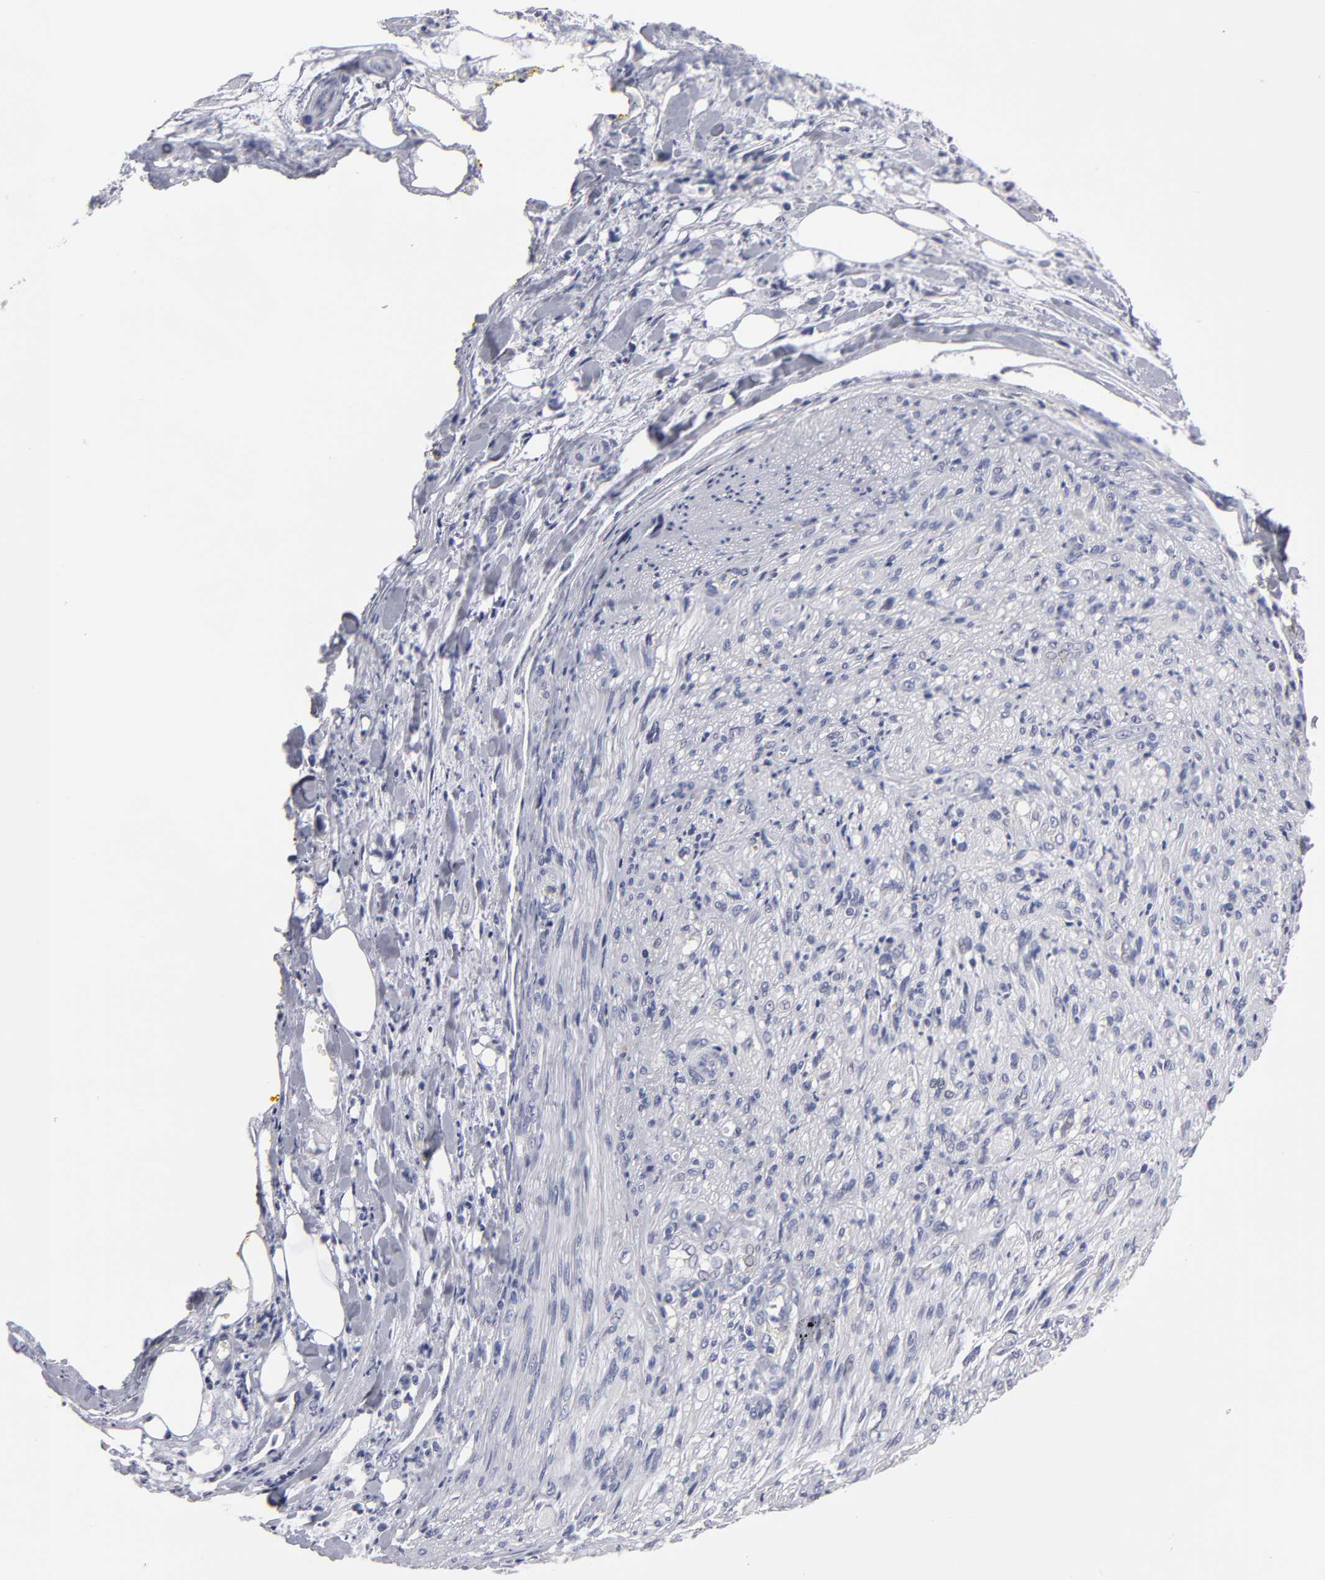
{"staining": {"intensity": "negative", "quantity": "none", "location": "none"}, "tissue": "pancreatic cancer", "cell_type": "Tumor cells", "image_type": "cancer", "snomed": [{"axis": "morphology", "description": "Adenocarcinoma, NOS"}, {"axis": "topography", "description": "Pancreas"}], "caption": "DAB (3,3'-diaminobenzidine) immunohistochemical staining of pancreatic cancer shows no significant expression in tumor cells.", "gene": "CCDC80", "patient": {"sex": "male", "age": 70}}